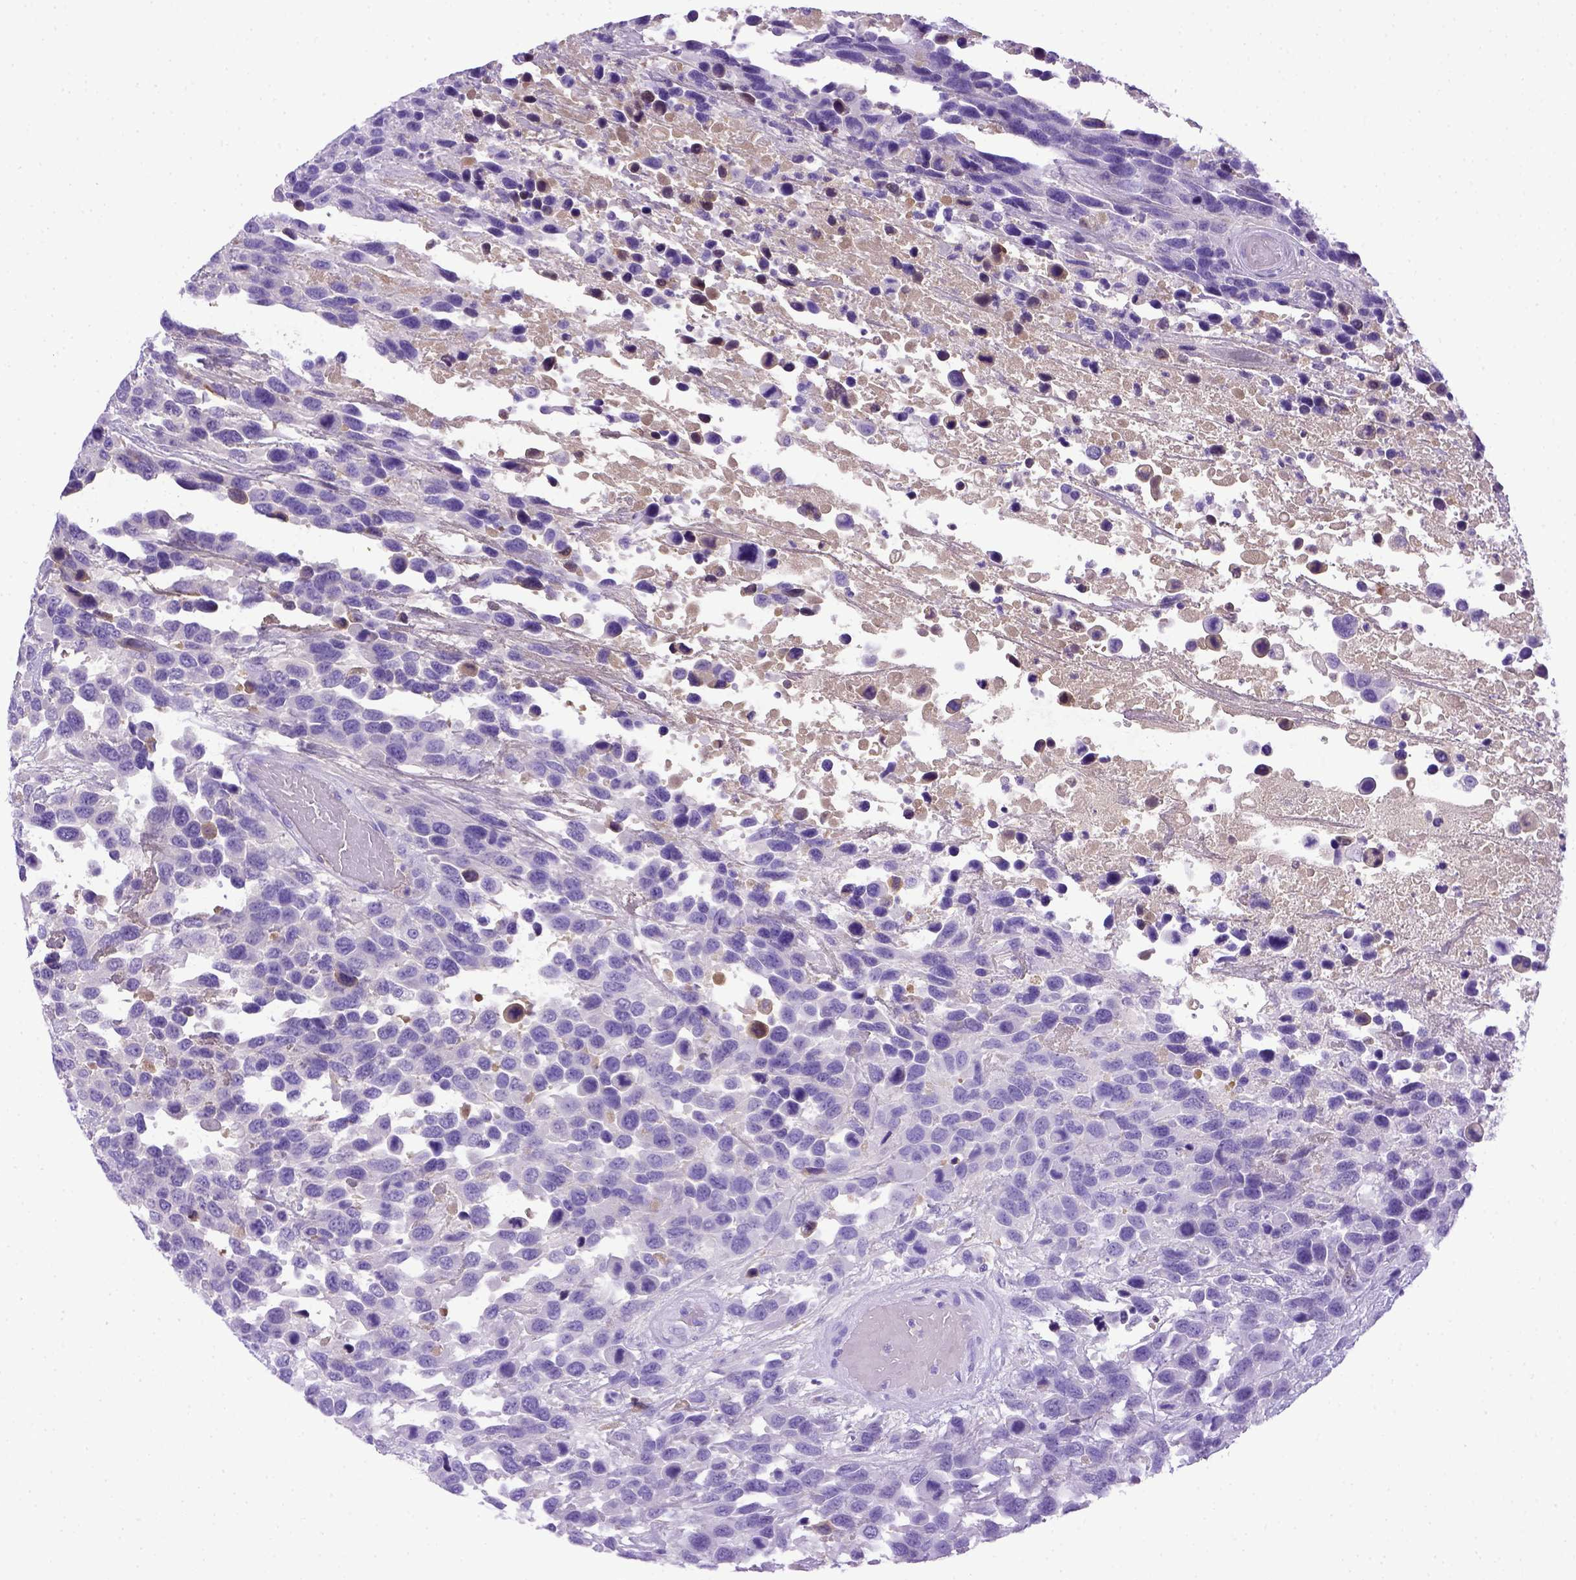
{"staining": {"intensity": "negative", "quantity": "none", "location": "none"}, "tissue": "urothelial cancer", "cell_type": "Tumor cells", "image_type": "cancer", "snomed": [{"axis": "morphology", "description": "Urothelial carcinoma, High grade"}, {"axis": "topography", "description": "Urinary bladder"}], "caption": "There is no significant positivity in tumor cells of urothelial cancer.", "gene": "ITIH4", "patient": {"sex": "female", "age": 70}}